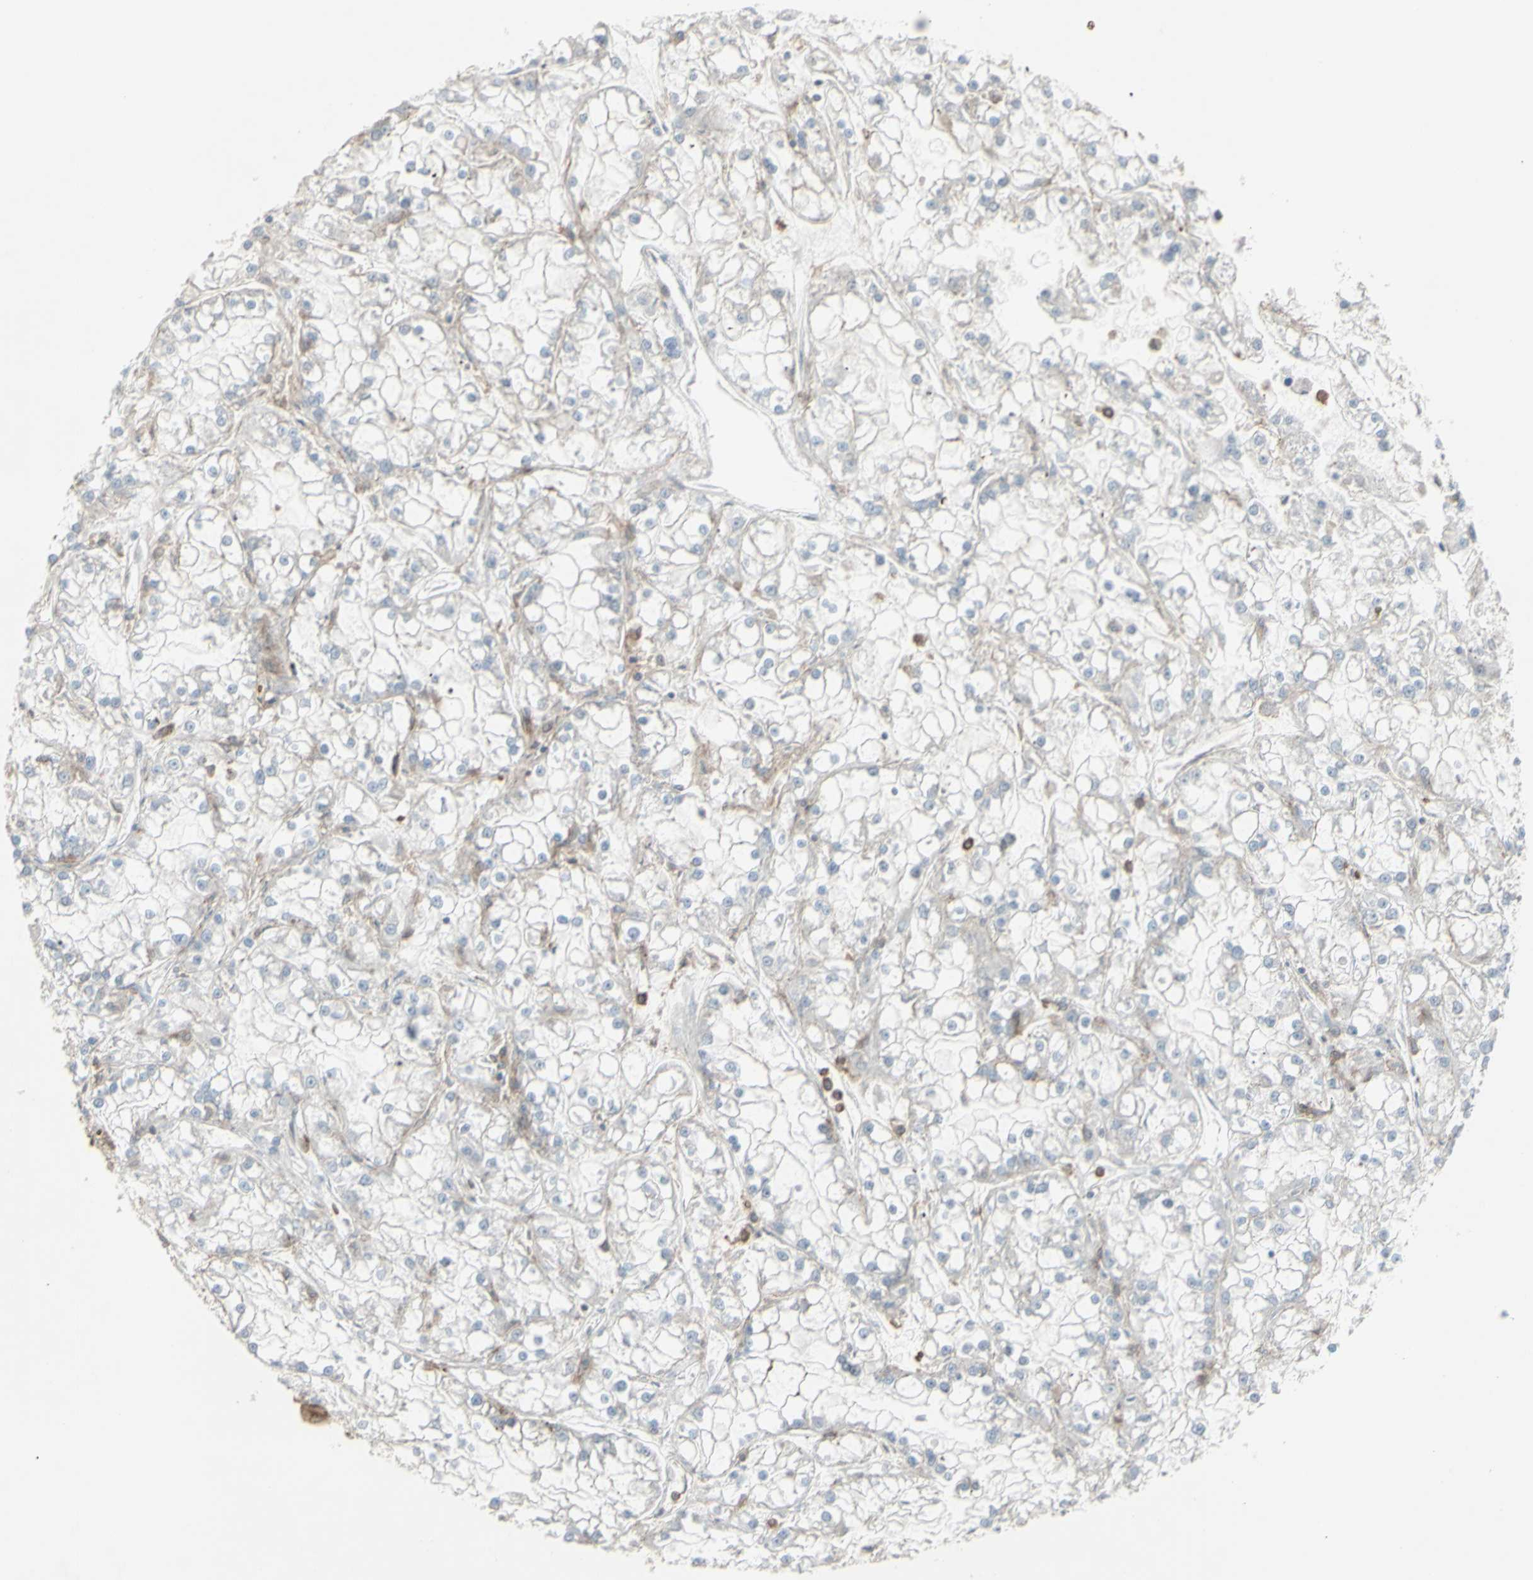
{"staining": {"intensity": "weak", "quantity": "<25%", "location": "cytoplasmic/membranous"}, "tissue": "renal cancer", "cell_type": "Tumor cells", "image_type": "cancer", "snomed": [{"axis": "morphology", "description": "Adenocarcinoma, NOS"}, {"axis": "topography", "description": "Kidney"}], "caption": "The immunohistochemistry micrograph has no significant staining in tumor cells of adenocarcinoma (renal) tissue.", "gene": "CD33", "patient": {"sex": "female", "age": 52}}